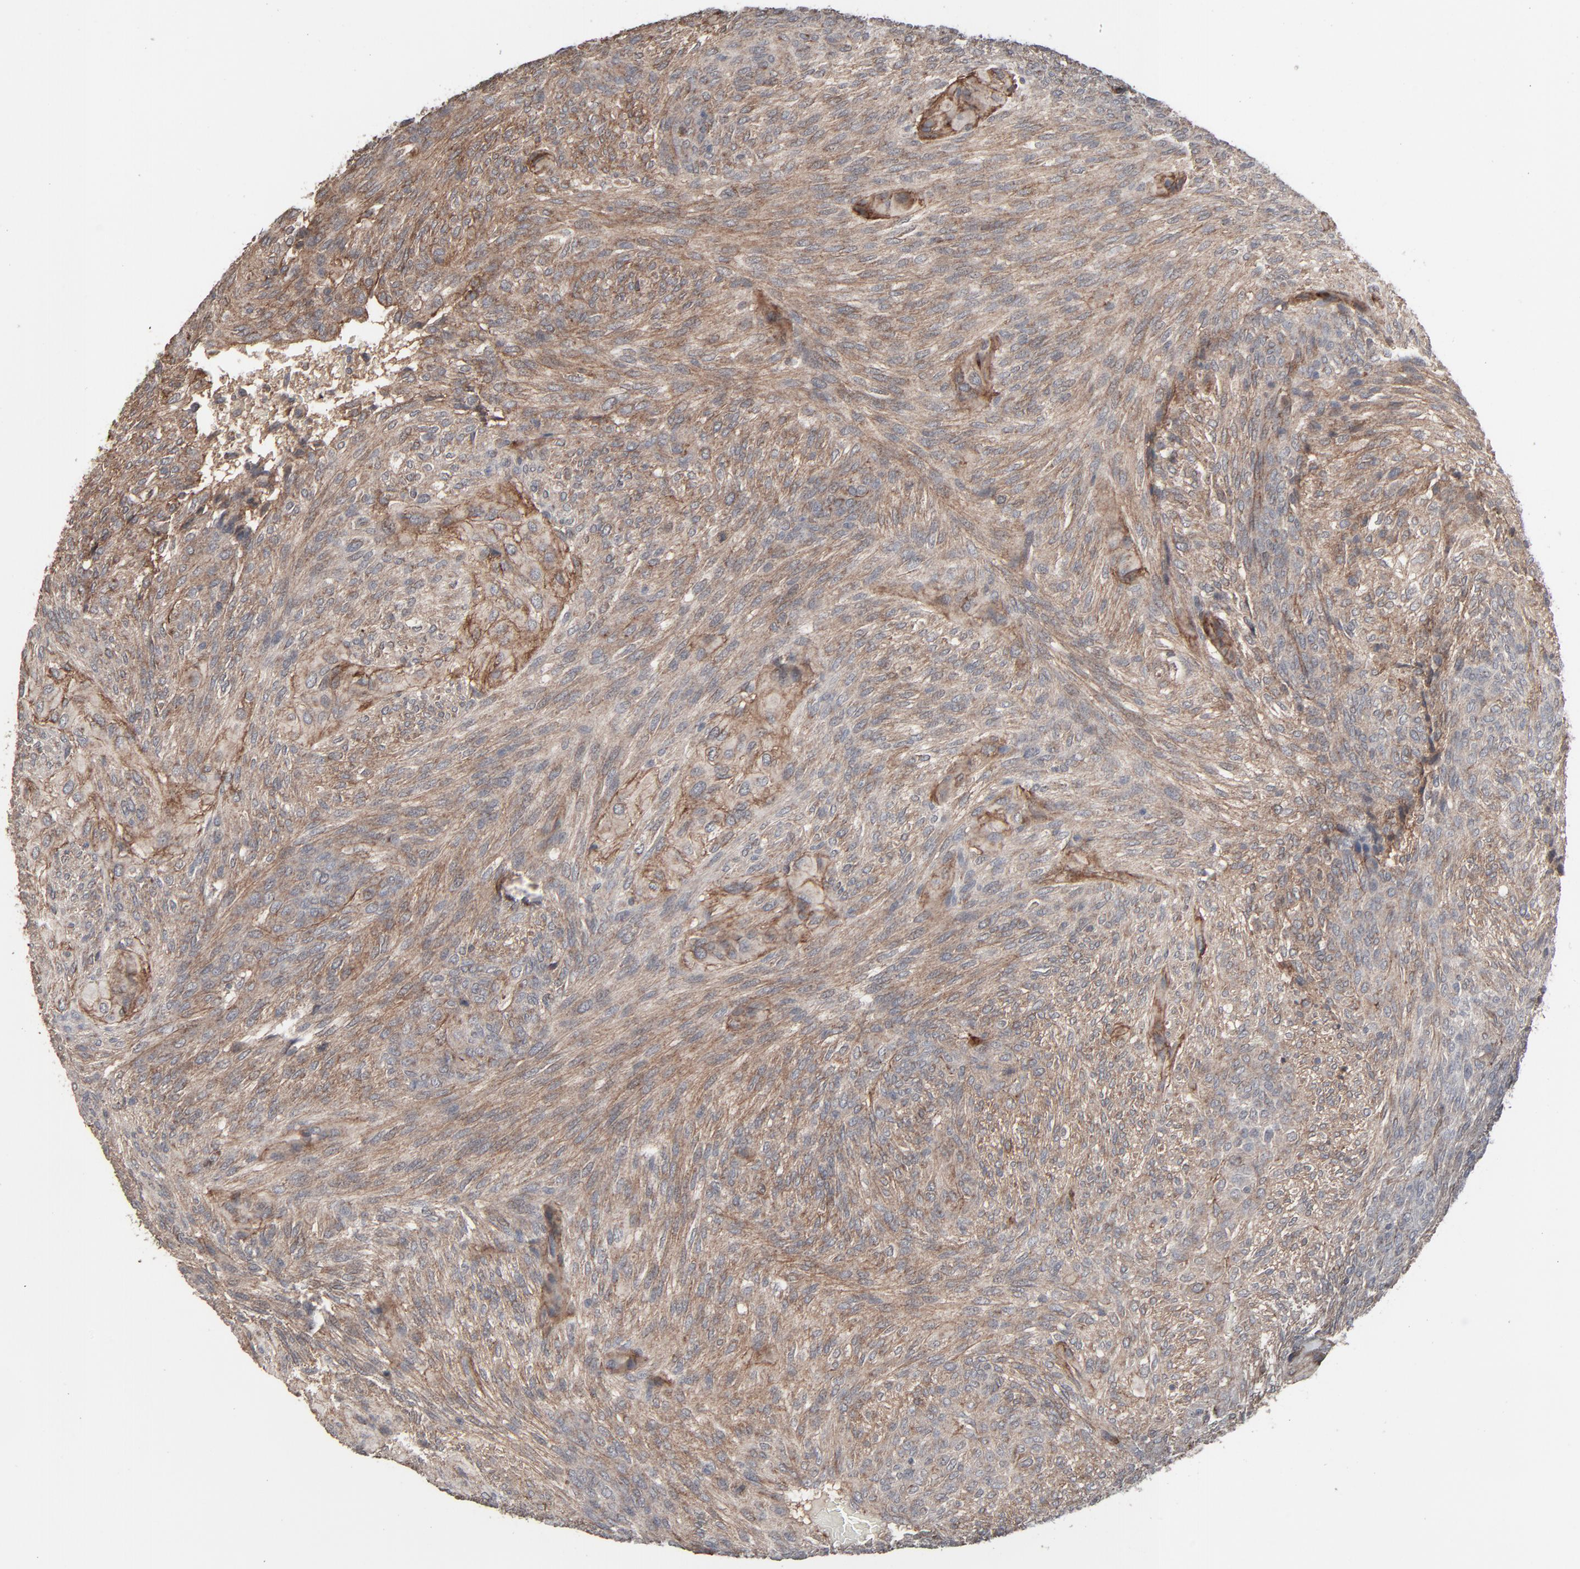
{"staining": {"intensity": "moderate", "quantity": ">75%", "location": "cytoplasmic/membranous"}, "tissue": "glioma", "cell_type": "Tumor cells", "image_type": "cancer", "snomed": [{"axis": "morphology", "description": "Glioma, malignant, High grade"}, {"axis": "topography", "description": "Cerebral cortex"}], "caption": "Protein staining by IHC demonstrates moderate cytoplasmic/membranous staining in approximately >75% of tumor cells in malignant high-grade glioma.", "gene": "JAM3", "patient": {"sex": "female", "age": 55}}